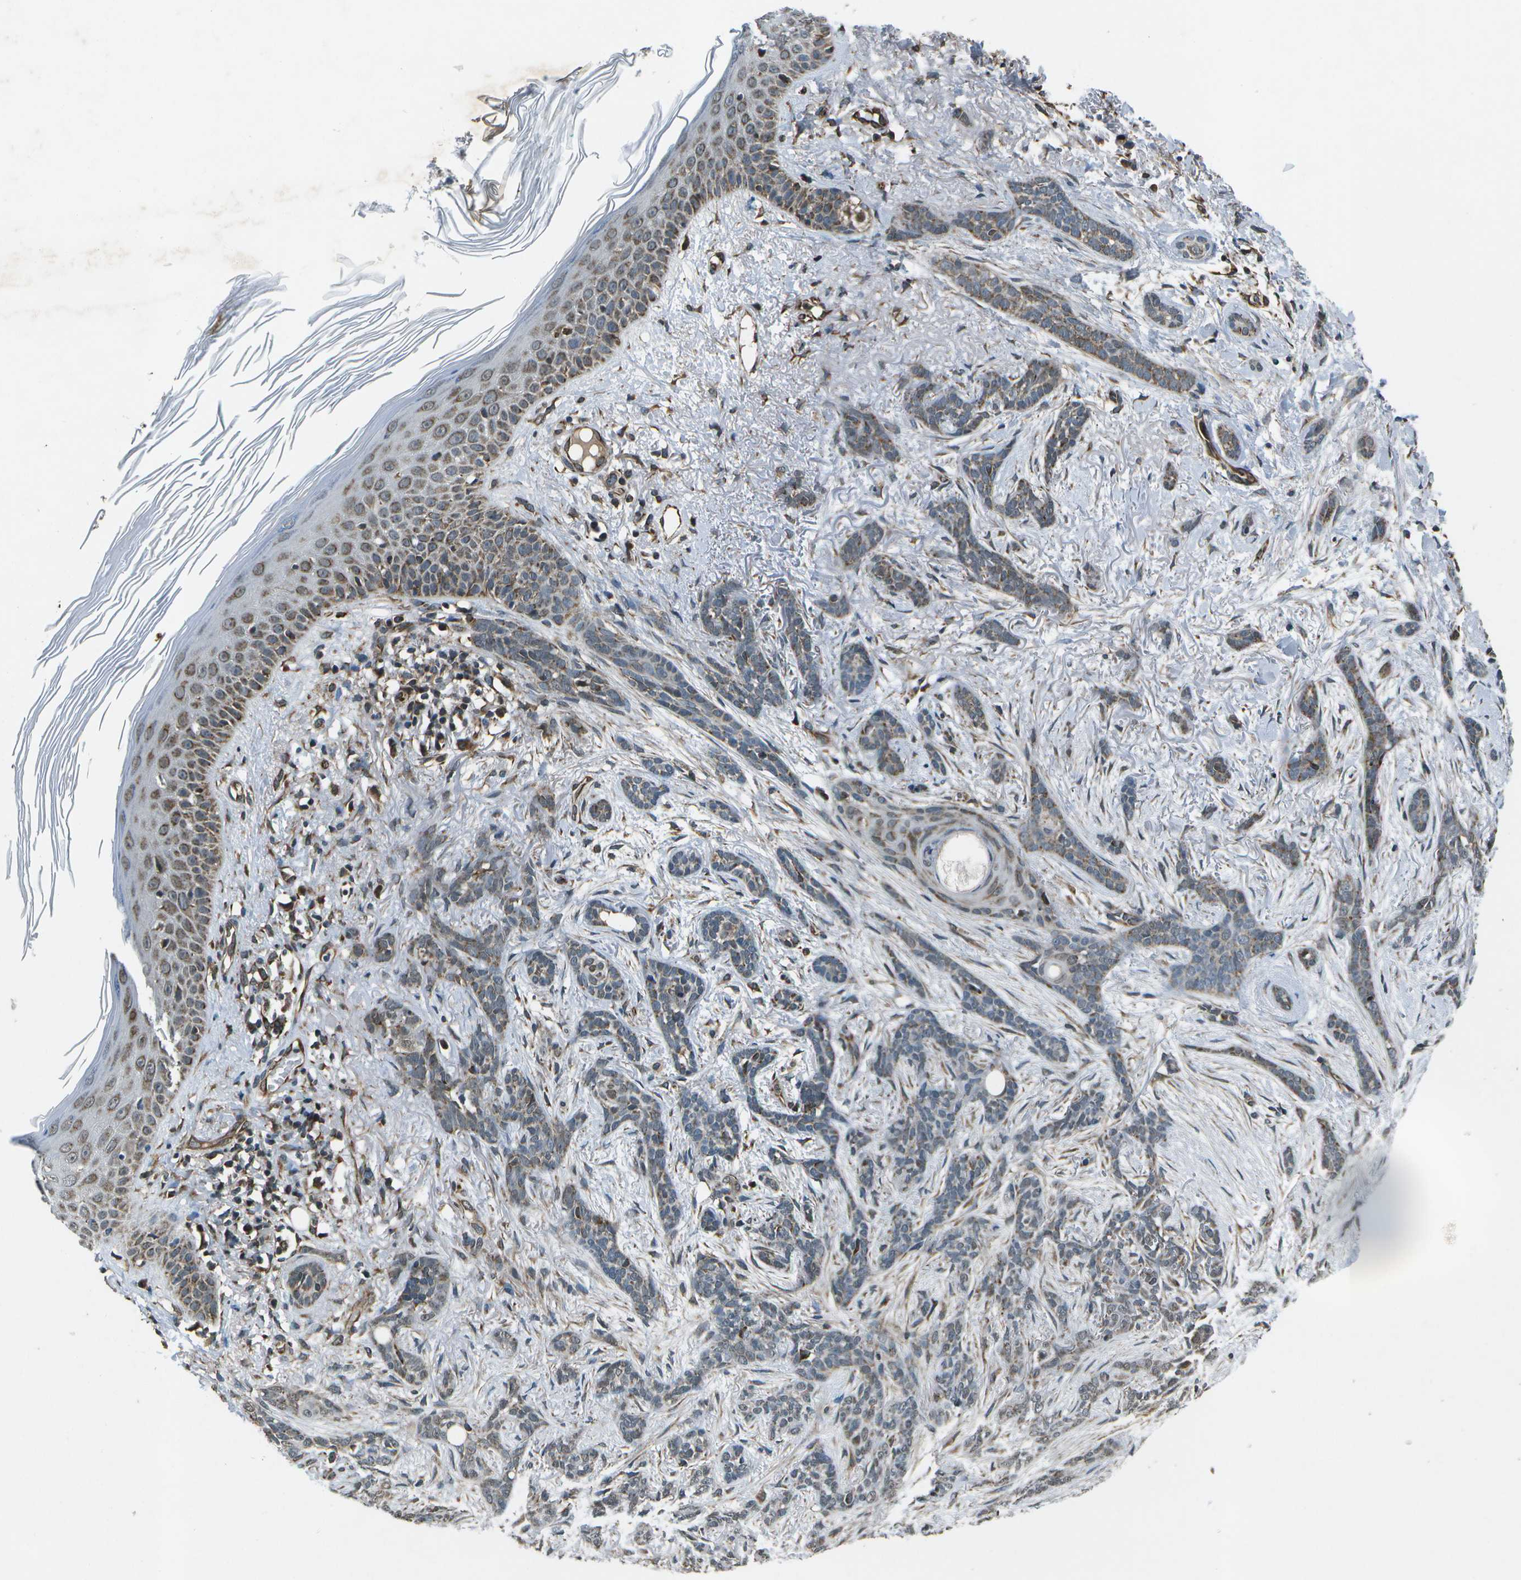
{"staining": {"intensity": "moderate", "quantity": ">75%", "location": "cytoplasmic/membranous"}, "tissue": "skin cancer", "cell_type": "Tumor cells", "image_type": "cancer", "snomed": [{"axis": "morphology", "description": "Basal cell carcinoma"}, {"axis": "morphology", "description": "Adnexal tumor, benign"}, {"axis": "topography", "description": "Skin"}], "caption": "Tumor cells display medium levels of moderate cytoplasmic/membranous positivity in approximately >75% of cells in basal cell carcinoma (skin). The staining is performed using DAB (3,3'-diaminobenzidine) brown chromogen to label protein expression. The nuclei are counter-stained blue using hematoxylin.", "gene": "EIF2AK1", "patient": {"sex": "female", "age": 42}}